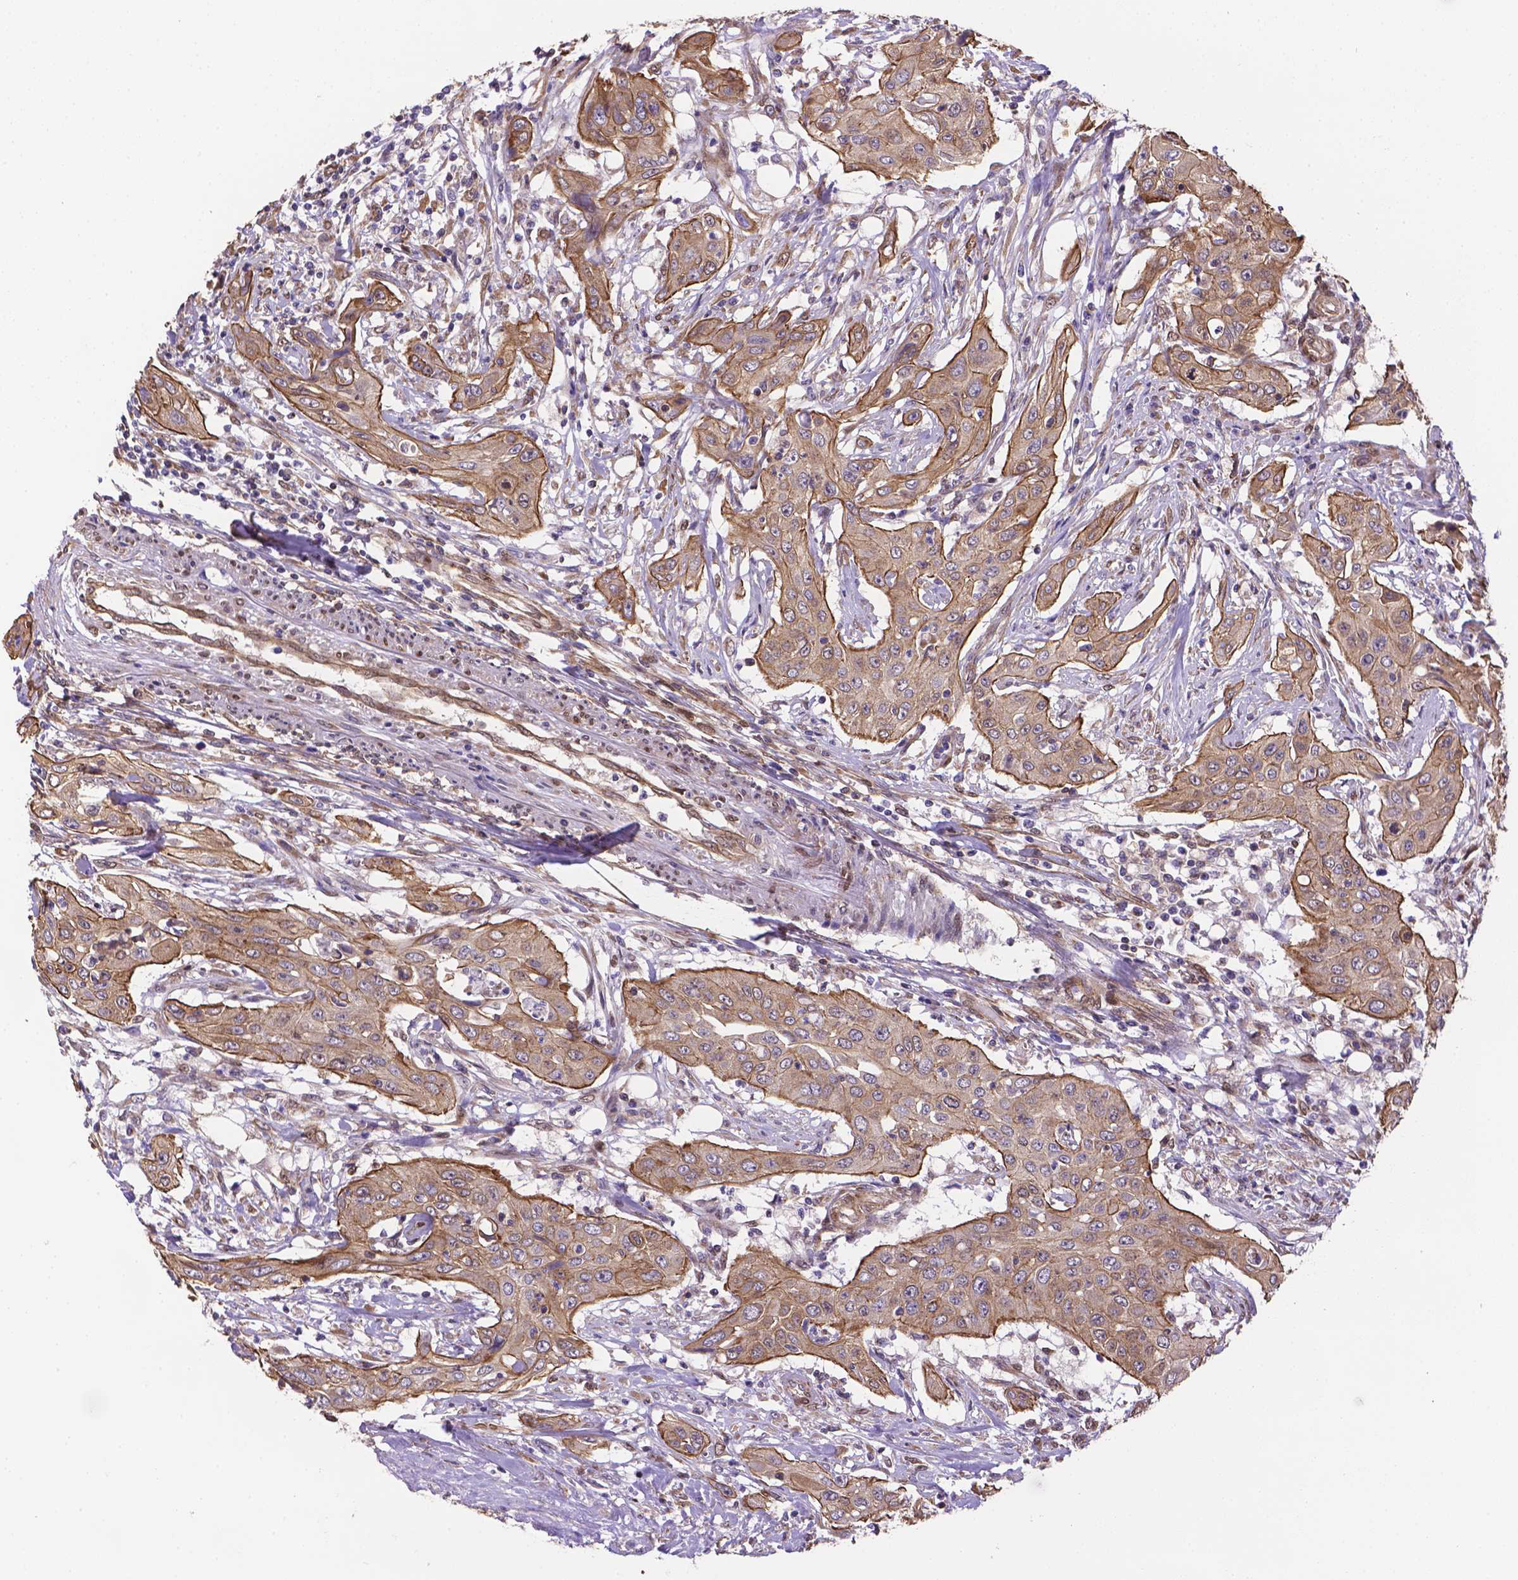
{"staining": {"intensity": "weak", "quantity": ">75%", "location": "cytoplasmic/membranous"}, "tissue": "urothelial cancer", "cell_type": "Tumor cells", "image_type": "cancer", "snomed": [{"axis": "morphology", "description": "Urothelial carcinoma, High grade"}, {"axis": "topography", "description": "Urinary bladder"}], "caption": "Immunohistochemistry photomicrograph of neoplastic tissue: urothelial cancer stained using IHC reveals low levels of weak protein expression localized specifically in the cytoplasmic/membranous of tumor cells, appearing as a cytoplasmic/membranous brown color.", "gene": "YAP1", "patient": {"sex": "male", "age": 82}}